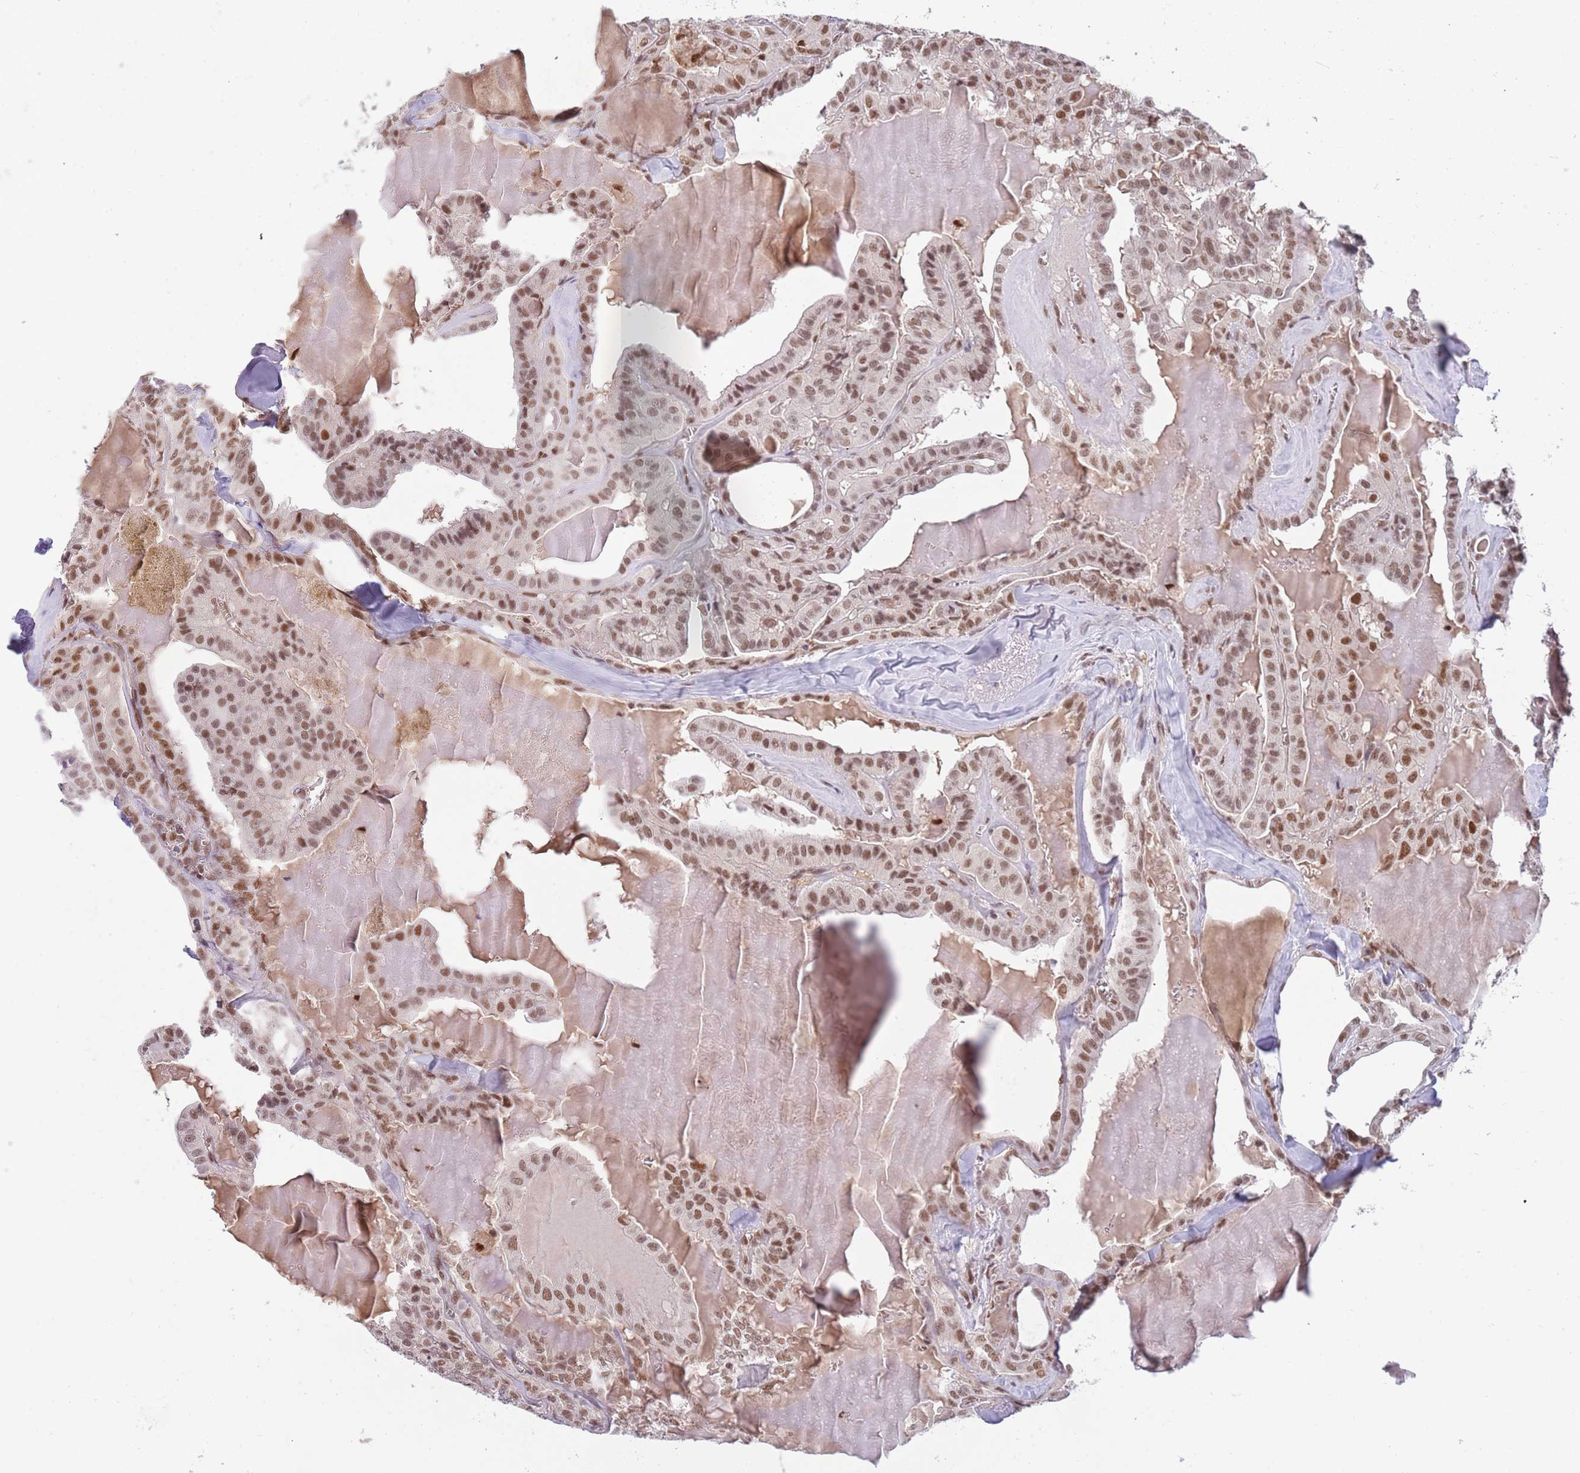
{"staining": {"intensity": "moderate", "quantity": ">75%", "location": "nuclear"}, "tissue": "thyroid cancer", "cell_type": "Tumor cells", "image_type": "cancer", "snomed": [{"axis": "morphology", "description": "Papillary adenocarcinoma, NOS"}, {"axis": "topography", "description": "Thyroid gland"}], "caption": "Papillary adenocarcinoma (thyroid) tissue reveals moderate nuclear positivity in approximately >75% of tumor cells, visualized by immunohistochemistry.", "gene": "ZBTB7A", "patient": {"sex": "male", "age": 52}}